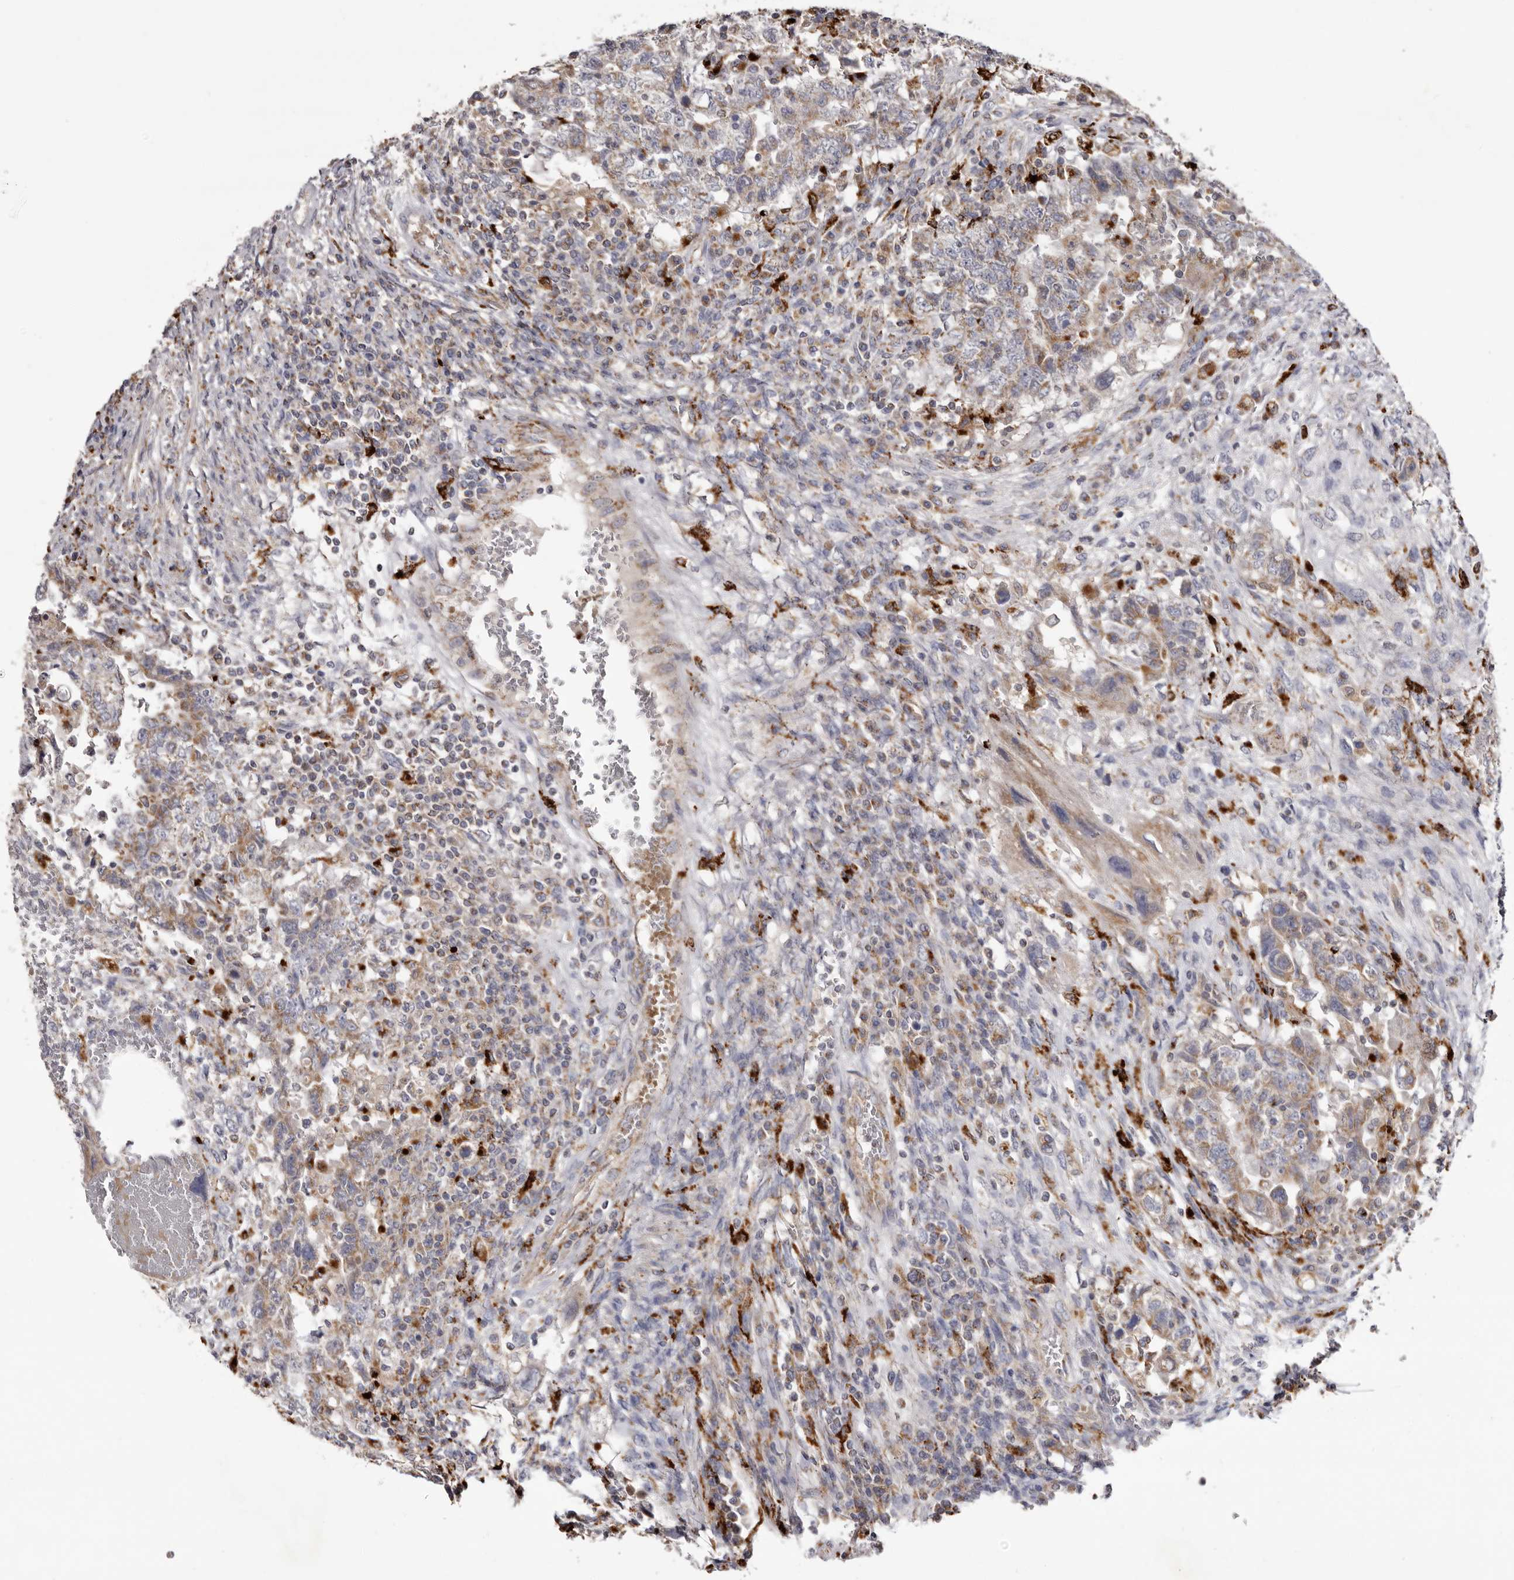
{"staining": {"intensity": "moderate", "quantity": ">75%", "location": "cytoplasmic/membranous"}, "tissue": "testis cancer", "cell_type": "Tumor cells", "image_type": "cancer", "snomed": [{"axis": "morphology", "description": "Carcinoma, Embryonal, NOS"}, {"axis": "topography", "description": "Testis"}], "caption": "Tumor cells demonstrate medium levels of moderate cytoplasmic/membranous staining in approximately >75% of cells in human testis cancer.", "gene": "MECR", "patient": {"sex": "male", "age": 26}}